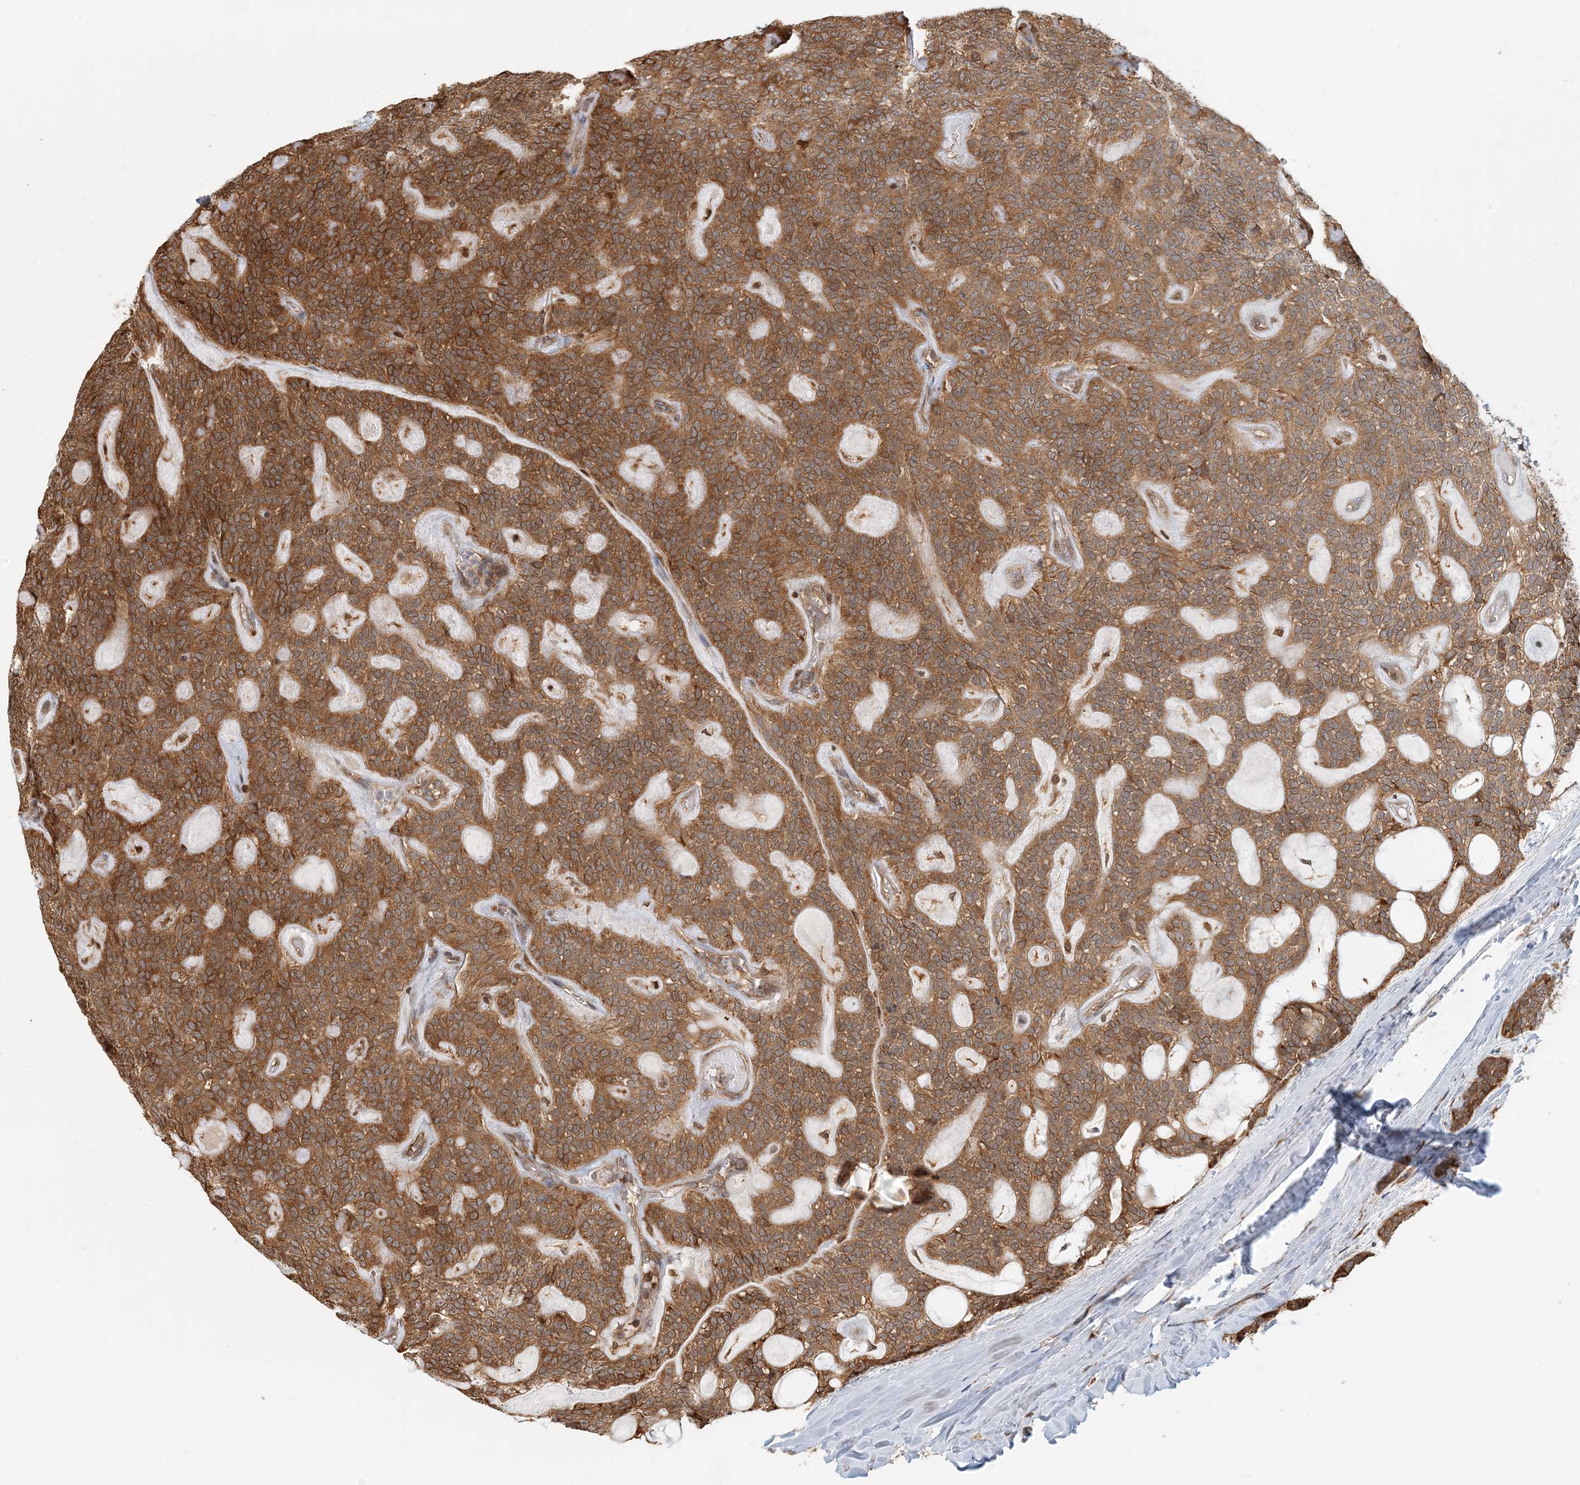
{"staining": {"intensity": "moderate", "quantity": ">75%", "location": "cytoplasmic/membranous"}, "tissue": "head and neck cancer", "cell_type": "Tumor cells", "image_type": "cancer", "snomed": [{"axis": "morphology", "description": "Adenocarcinoma, NOS"}, {"axis": "topography", "description": "Head-Neck"}], "caption": "A micrograph showing moderate cytoplasmic/membranous positivity in about >75% of tumor cells in head and neck adenocarcinoma, as visualized by brown immunohistochemical staining.", "gene": "HNMT", "patient": {"sex": "male", "age": 66}}